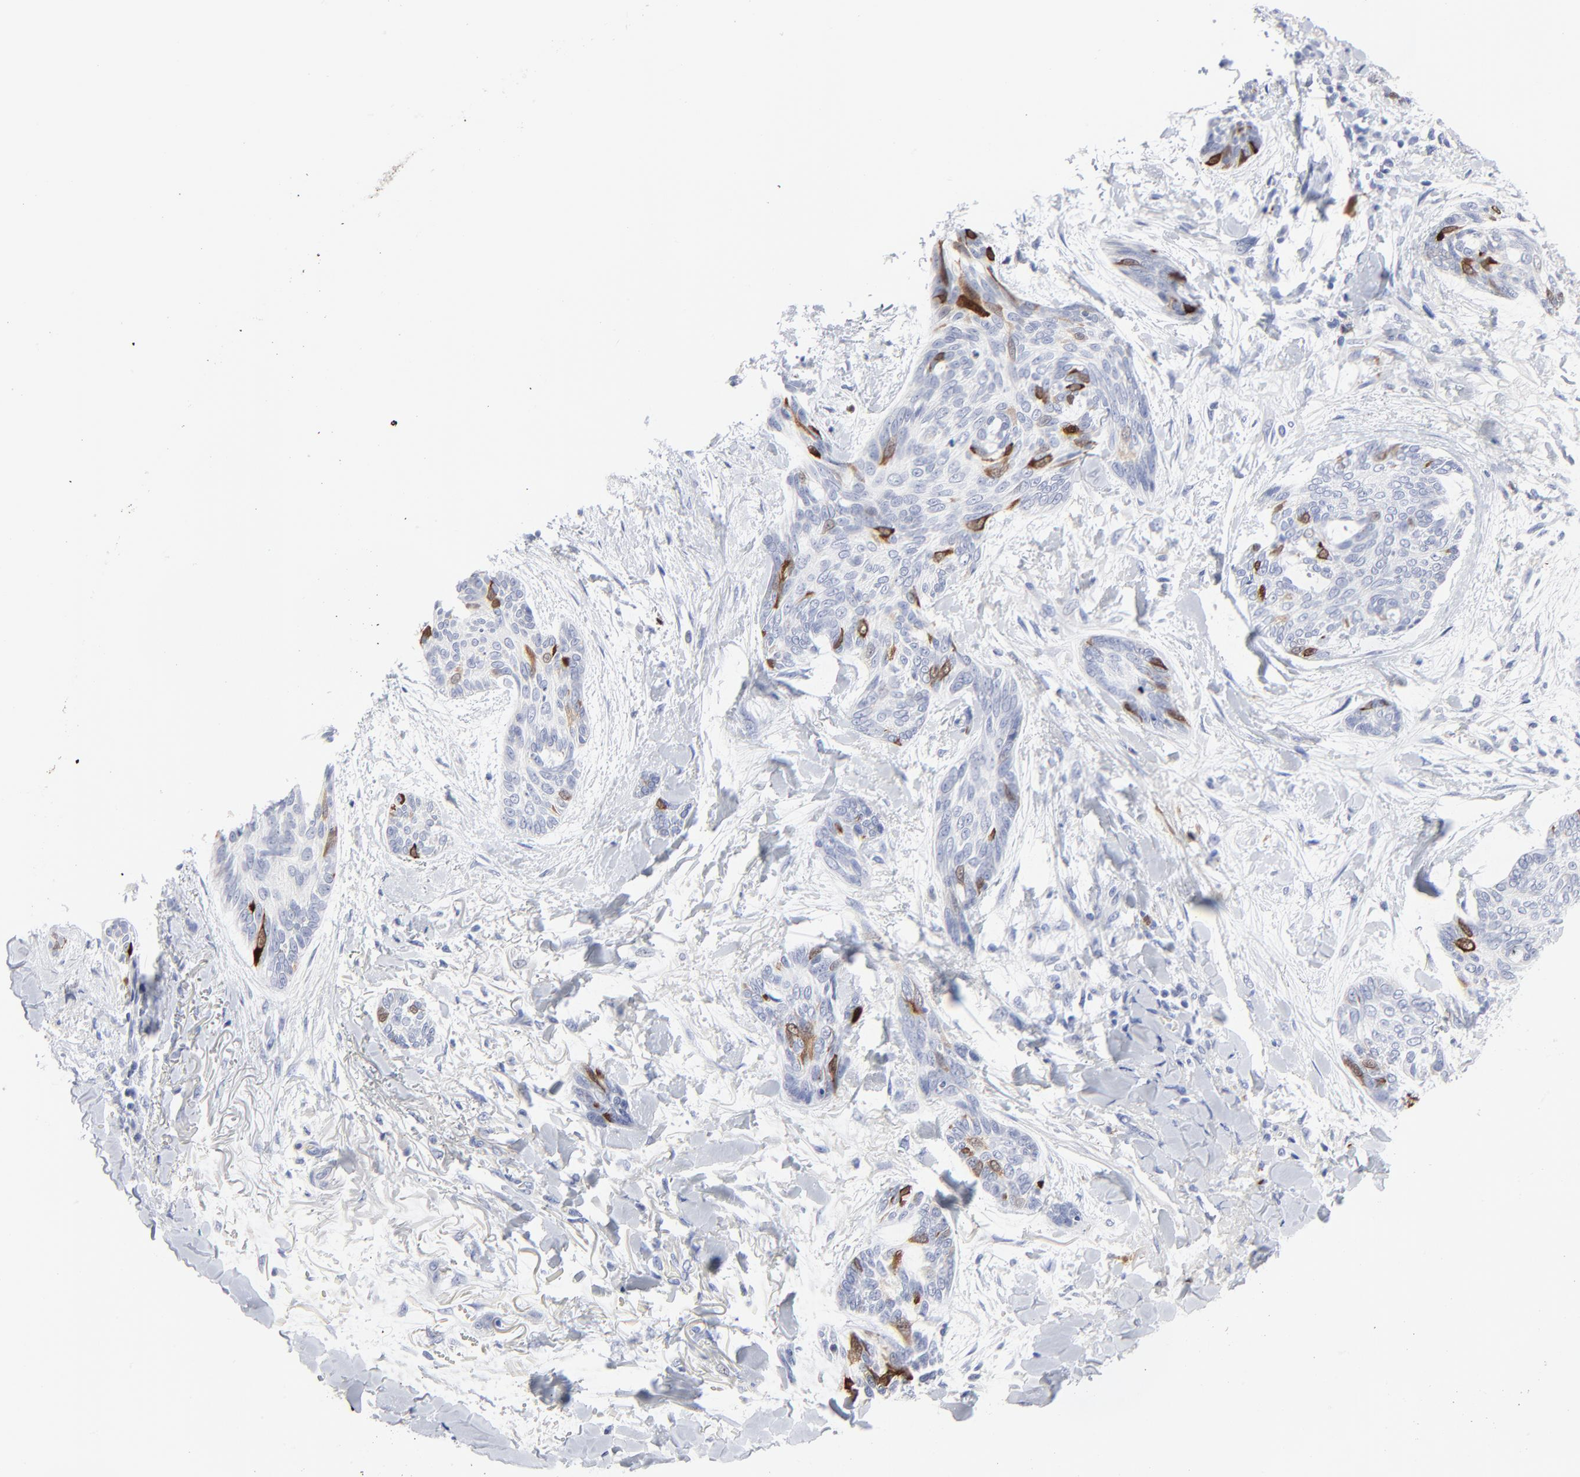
{"staining": {"intensity": "strong", "quantity": "<25%", "location": "cytoplasmic/membranous,nuclear"}, "tissue": "skin cancer", "cell_type": "Tumor cells", "image_type": "cancer", "snomed": [{"axis": "morphology", "description": "Normal tissue, NOS"}, {"axis": "morphology", "description": "Basal cell carcinoma"}, {"axis": "topography", "description": "Skin"}], "caption": "A photomicrograph showing strong cytoplasmic/membranous and nuclear positivity in approximately <25% of tumor cells in skin cancer, as visualized by brown immunohistochemical staining.", "gene": "CDK1", "patient": {"sex": "female", "age": 71}}